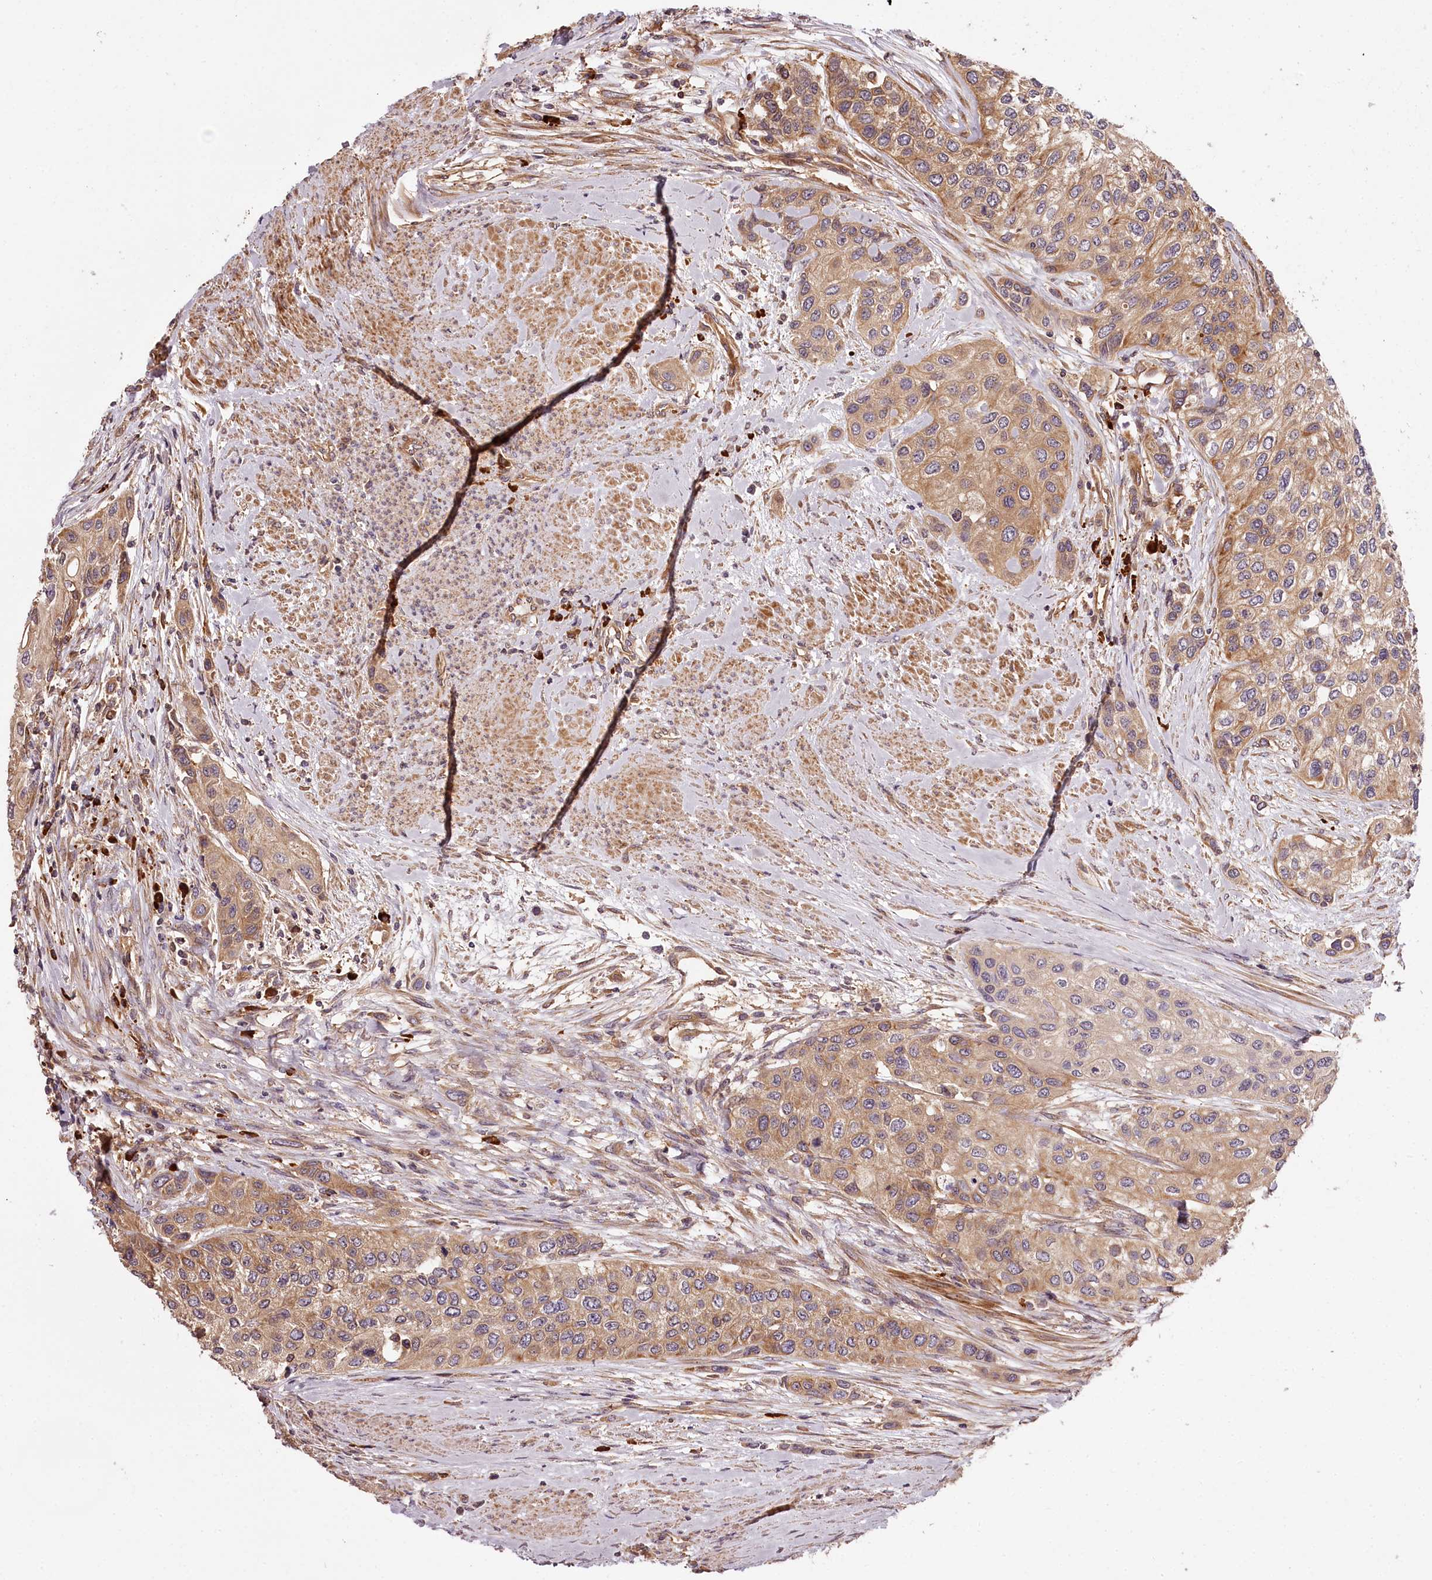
{"staining": {"intensity": "moderate", "quantity": ">75%", "location": "cytoplasmic/membranous"}, "tissue": "urothelial cancer", "cell_type": "Tumor cells", "image_type": "cancer", "snomed": [{"axis": "morphology", "description": "Normal tissue, NOS"}, {"axis": "morphology", "description": "Urothelial carcinoma, High grade"}, {"axis": "topography", "description": "Vascular tissue"}, {"axis": "topography", "description": "Urinary bladder"}], "caption": "About >75% of tumor cells in human urothelial carcinoma (high-grade) show moderate cytoplasmic/membranous protein staining as visualized by brown immunohistochemical staining.", "gene": "TARS1", "patient": {"sex": "female", "age": 56}}